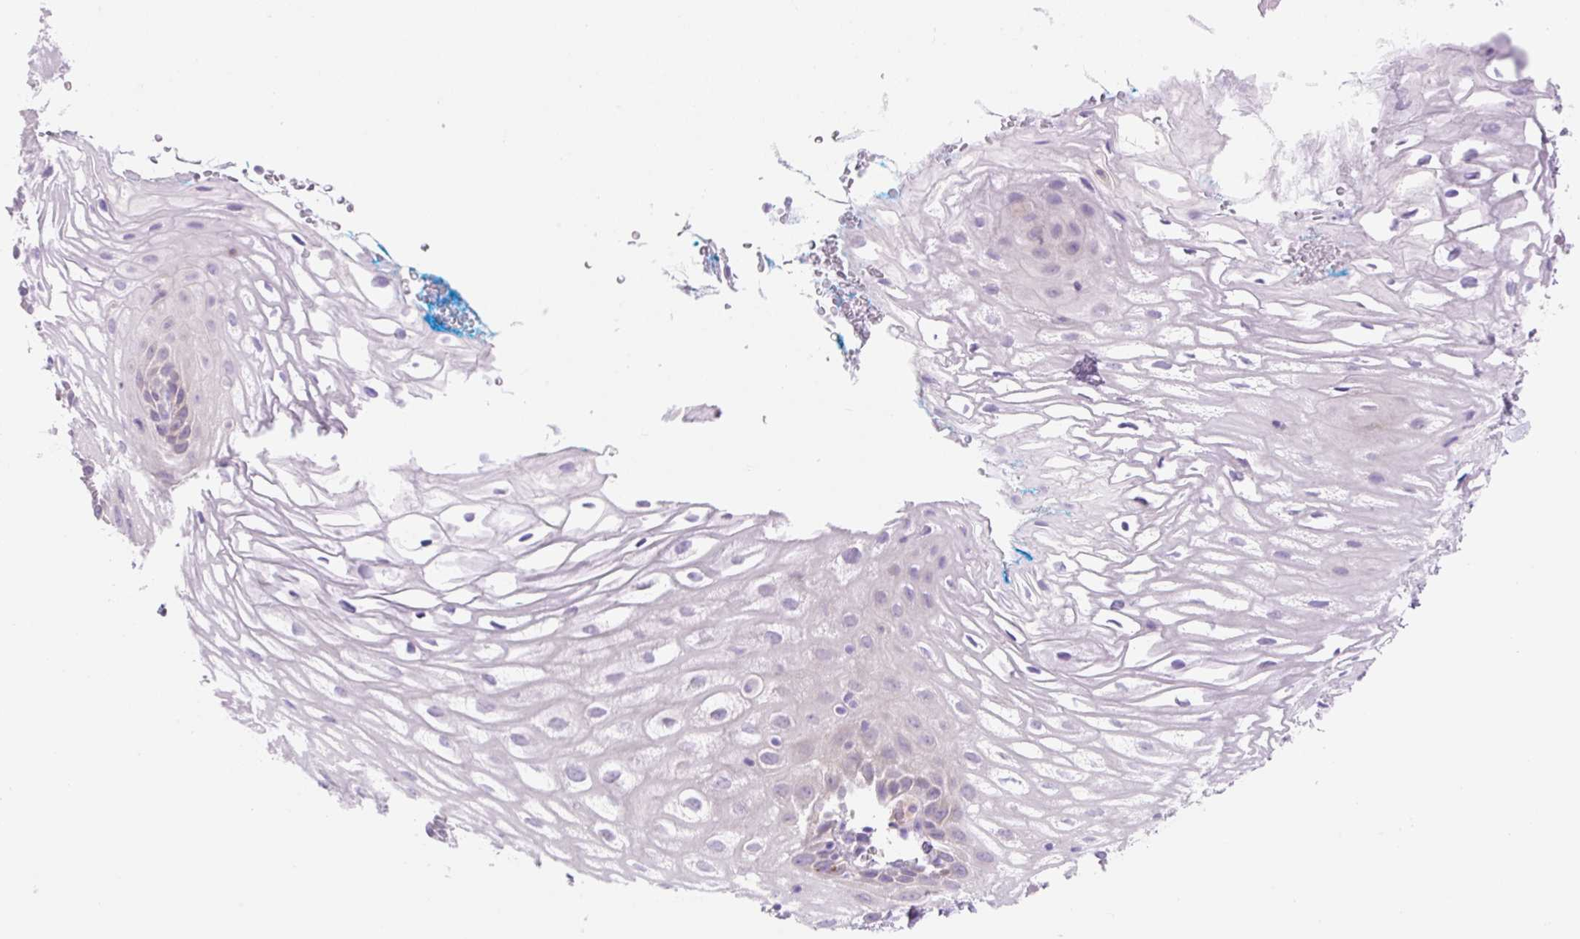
{"staining": {"intensity": "weak", "quantity": "<25%", "location": "cytoplasmic/membranous"}, "tissue": "vagina", "cell_type": "Squamous epithelial cells", "image_type": "normal", "snomed": [{"axis": "morphology", "description": "Normal tissue, NOS"}, {"axis": "morphology", "description": "Adenocarcinoma, NOS"}, {"axis": "topography", "description": "Rectum"}, {"axis": "topography", "description": "Vagina"}, {"axis": "topography", "description": "Peripheral nerve tissue"}], "caption": "Histopathology image shows no protein staining in squamous epithelial cells of benign vagina.", "gene": "CELF6", "patient": {"sex": "female", "age": 71}}